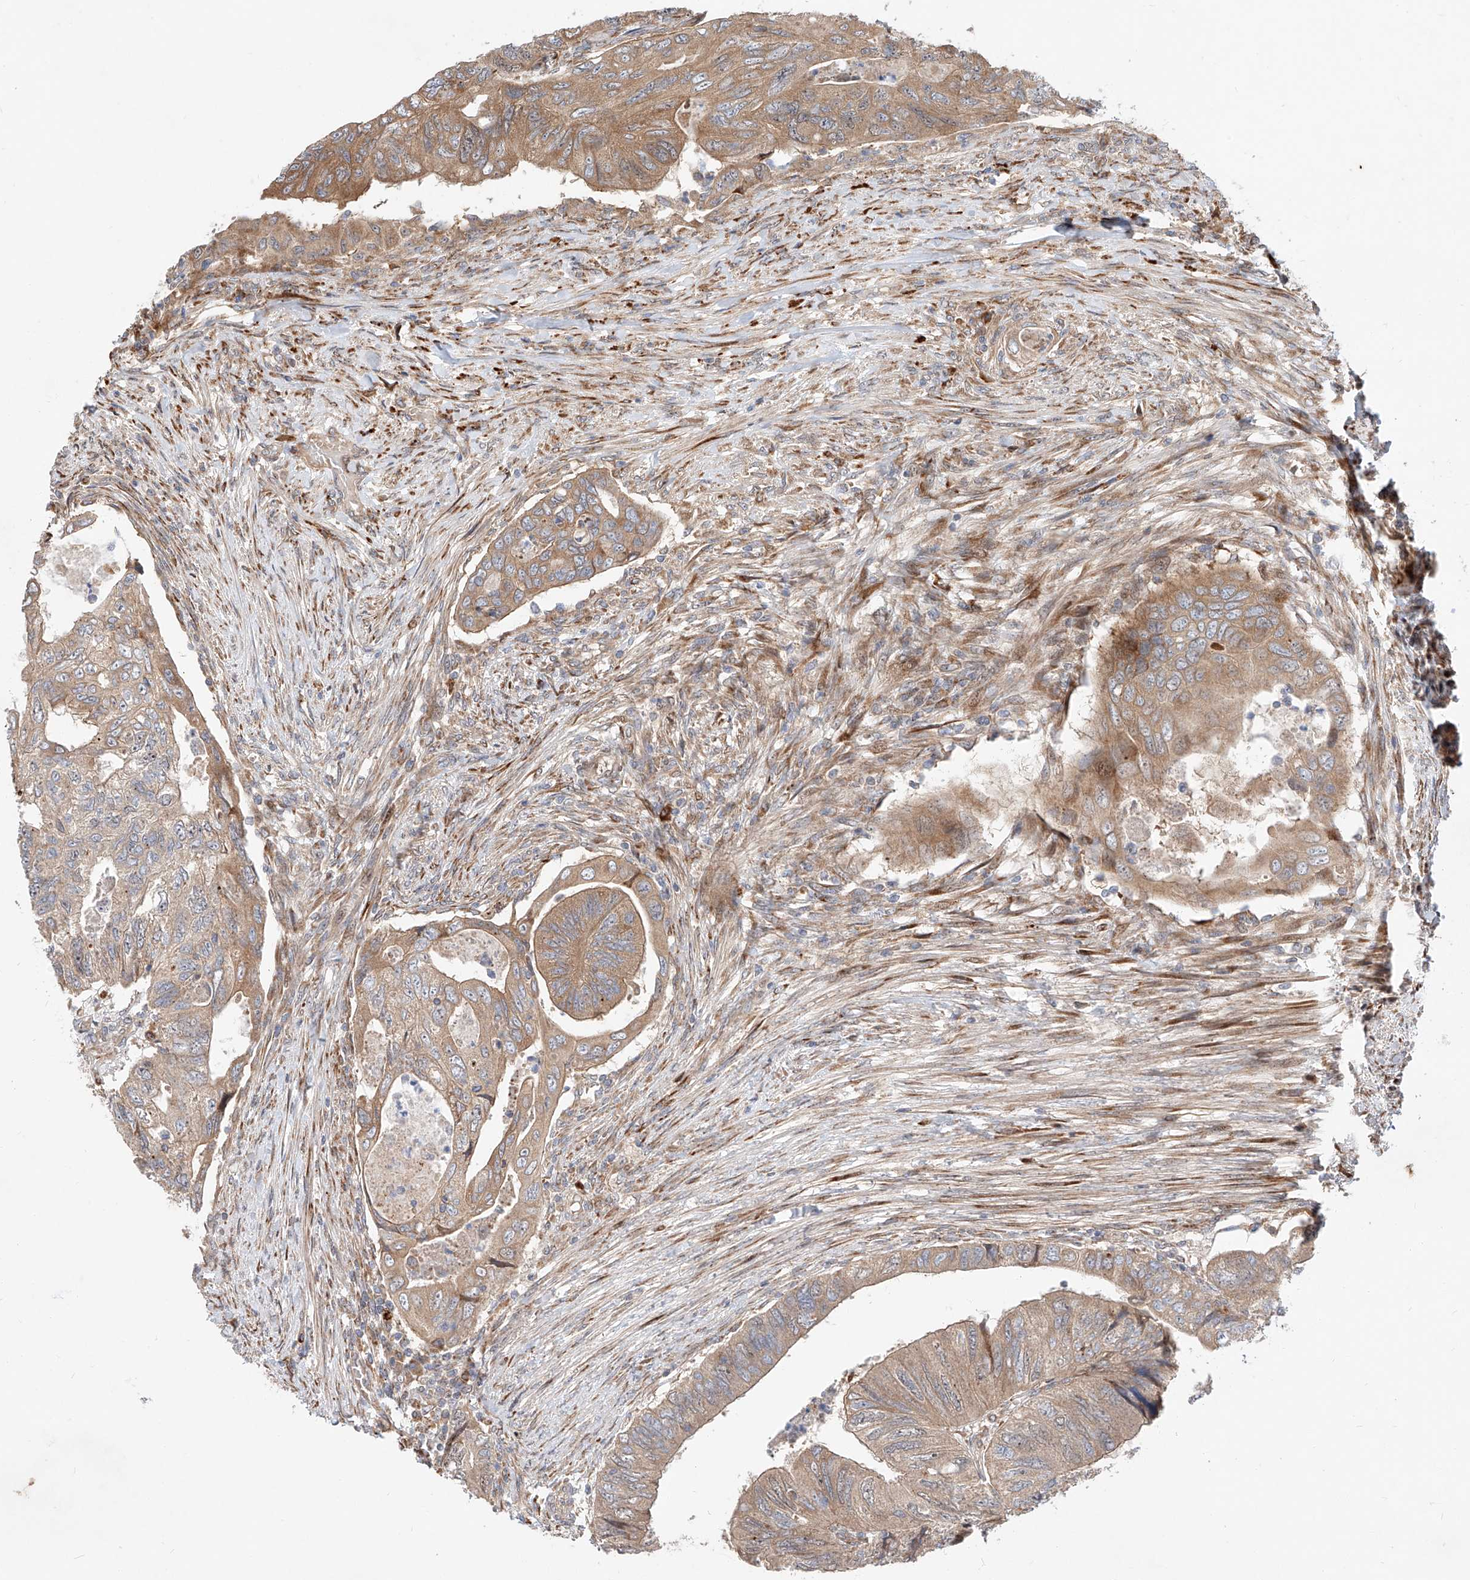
{"staining": {"intensity": "moderate", "quantity": ">75%", "location": "cytoplasmic/membranous"}, "tissue": "colorectal cancer", "cell_type": "Tumor cells", "image_type": "cancer", "snomed": [{"axis": "morphology", "description": "Adenocarcinoma, NOS"}, {"axis": "topography", "description": "Rectum"}], "caption": "Protein staining of colorectal cancer tissue shows moderate cytoplasmic/membranous positivity in approximately >75% of tumor cells.", "gene": "DIRAS3", "patient": {"sex": "male", "age": 63}}